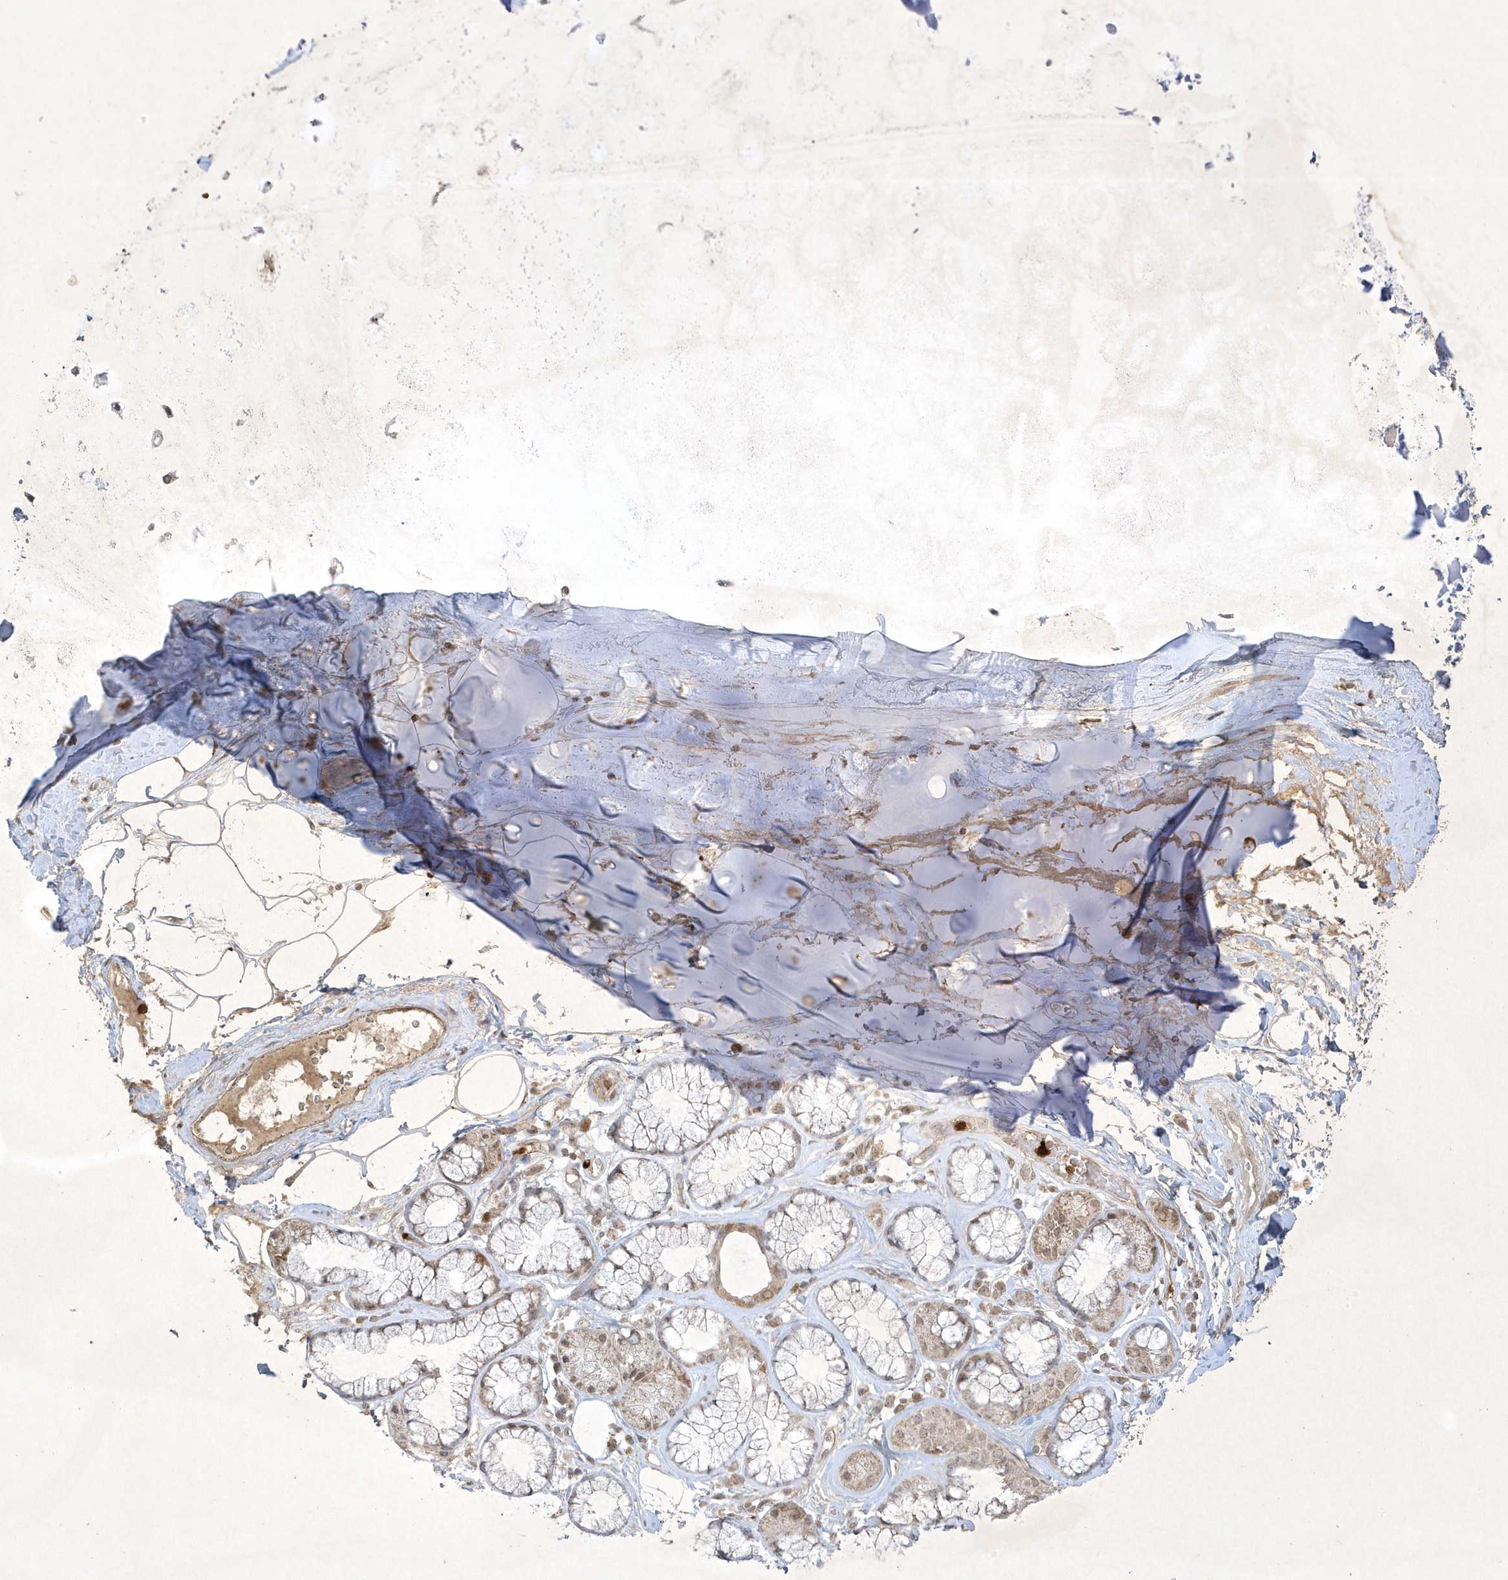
{"staining": {"intensity": "weak", "quantity": ">75%", "location": "cytoplasmic/membranous"}, "tissue": "adipose tissue", "cell_type": "Adipocytes", "image_type": "normal", "snomed": [{"axis": "morphology", "description": "Normal tissue, NOS"}, {"axis": "topography", "description": "Cartilage tissue"}], "caption": "Immunohistochemical staining of benign human adipose tissue displays >75% levels of weak cytoplasmic/membranous protein positivity in about >75% of adipocytes.", "gene": "ZNF213", "patient": {"sex": "female", "age": 63}}